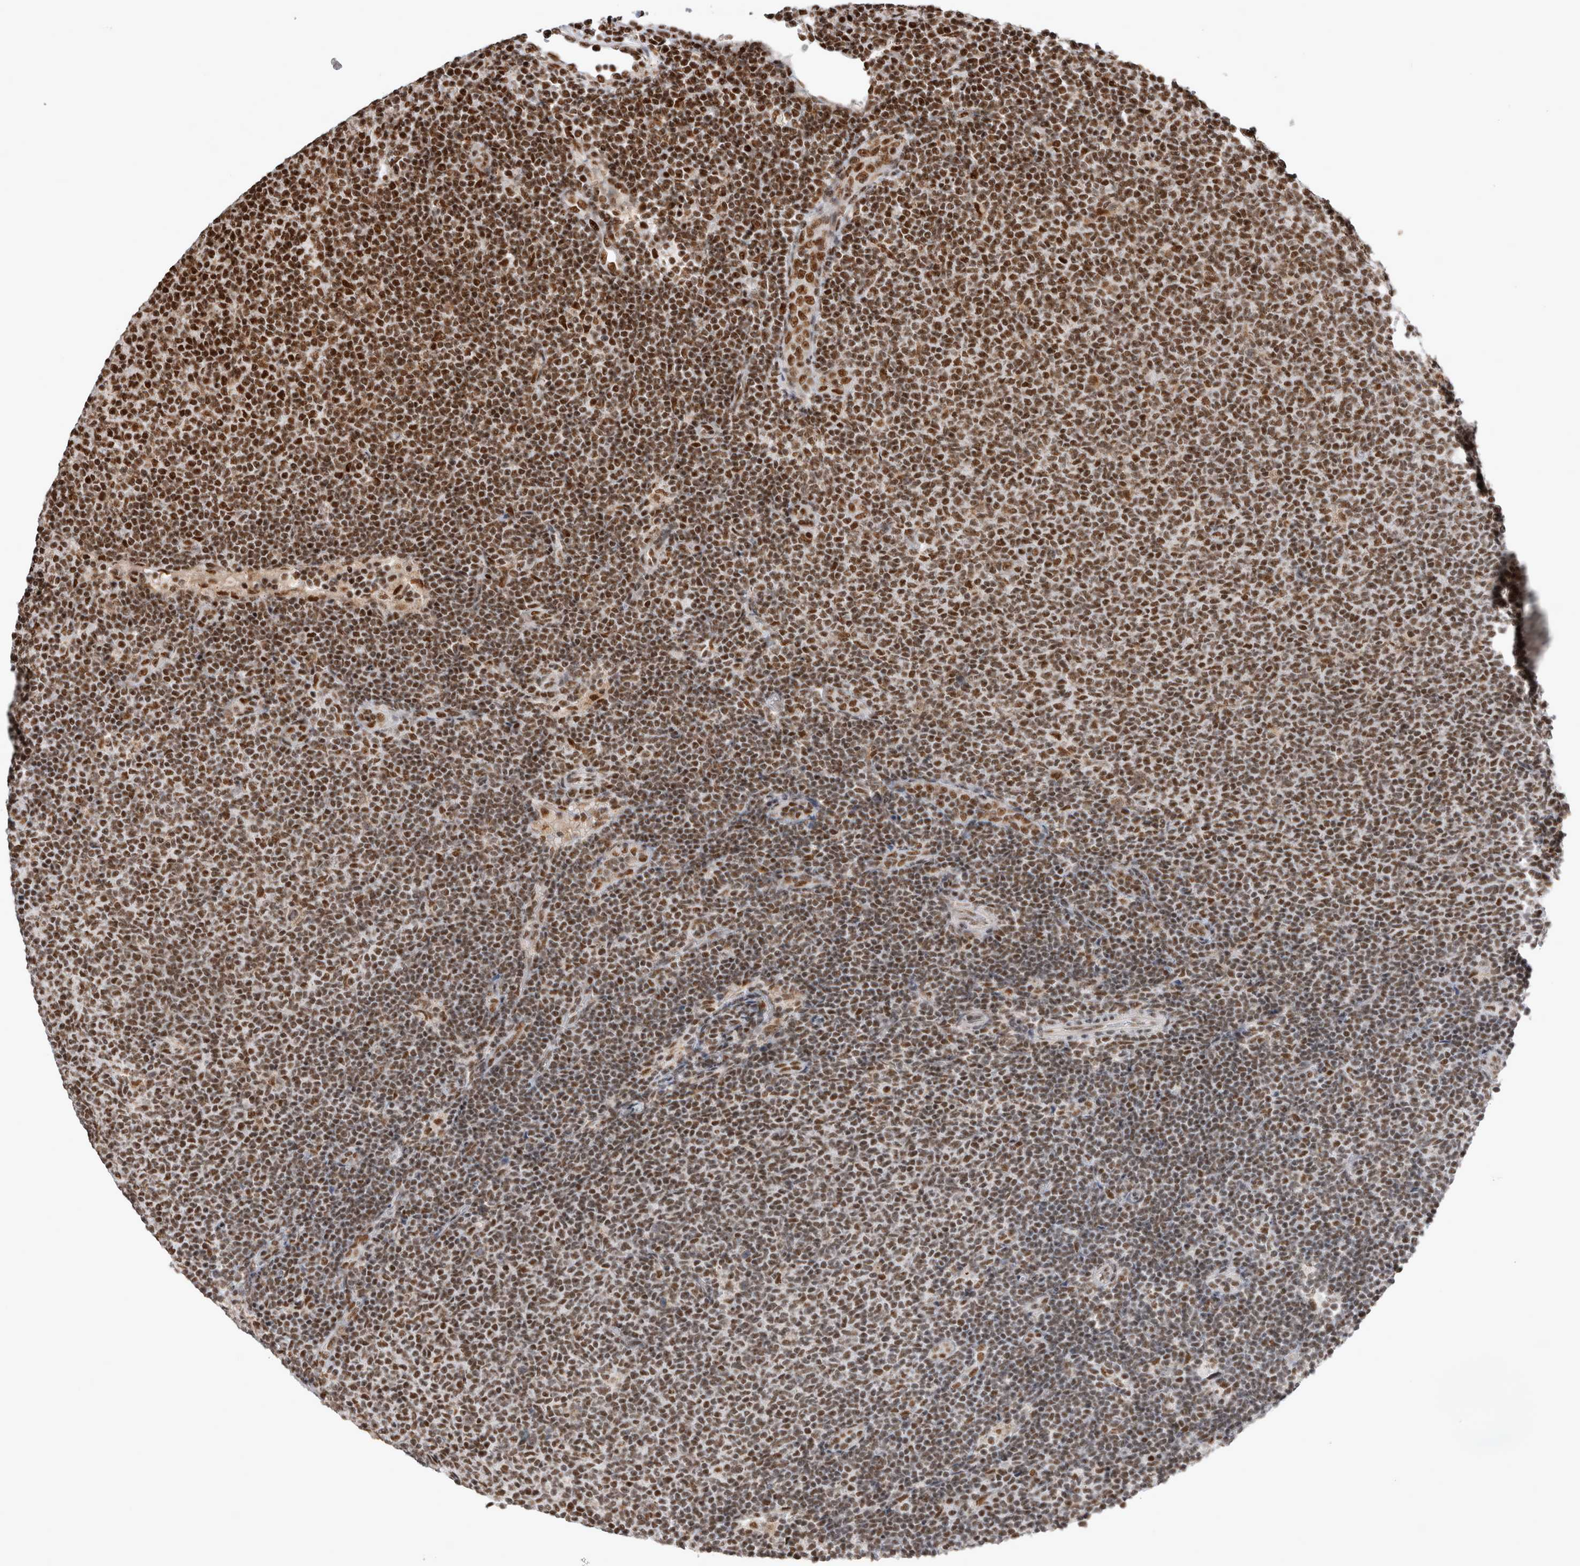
{"staining": {"intensity": "strong", "quantity": ">75%", "location": "nuclear"}, "tissue": "lymphoma", "cell_type": "Tumor cells", "image_type": "cancer", "snomed": [{"axis": "morphology", "description": "Malignant lymphoma, non-Hodgkin's type, Low grade"}, {"axis": "topography", "description": "Lymph node"}], "caption": "Immunohistochemistry (IHC) (DAB (3,3'-diaminobenzidine)) staining of malignant lymphoma, non-Hodgkin's type (low-grade) displays strong nuclear protein expression in approximately >75% of tumor cells.", "gene": "EYA2", "patient": {"sex": "male", "age": 66}}